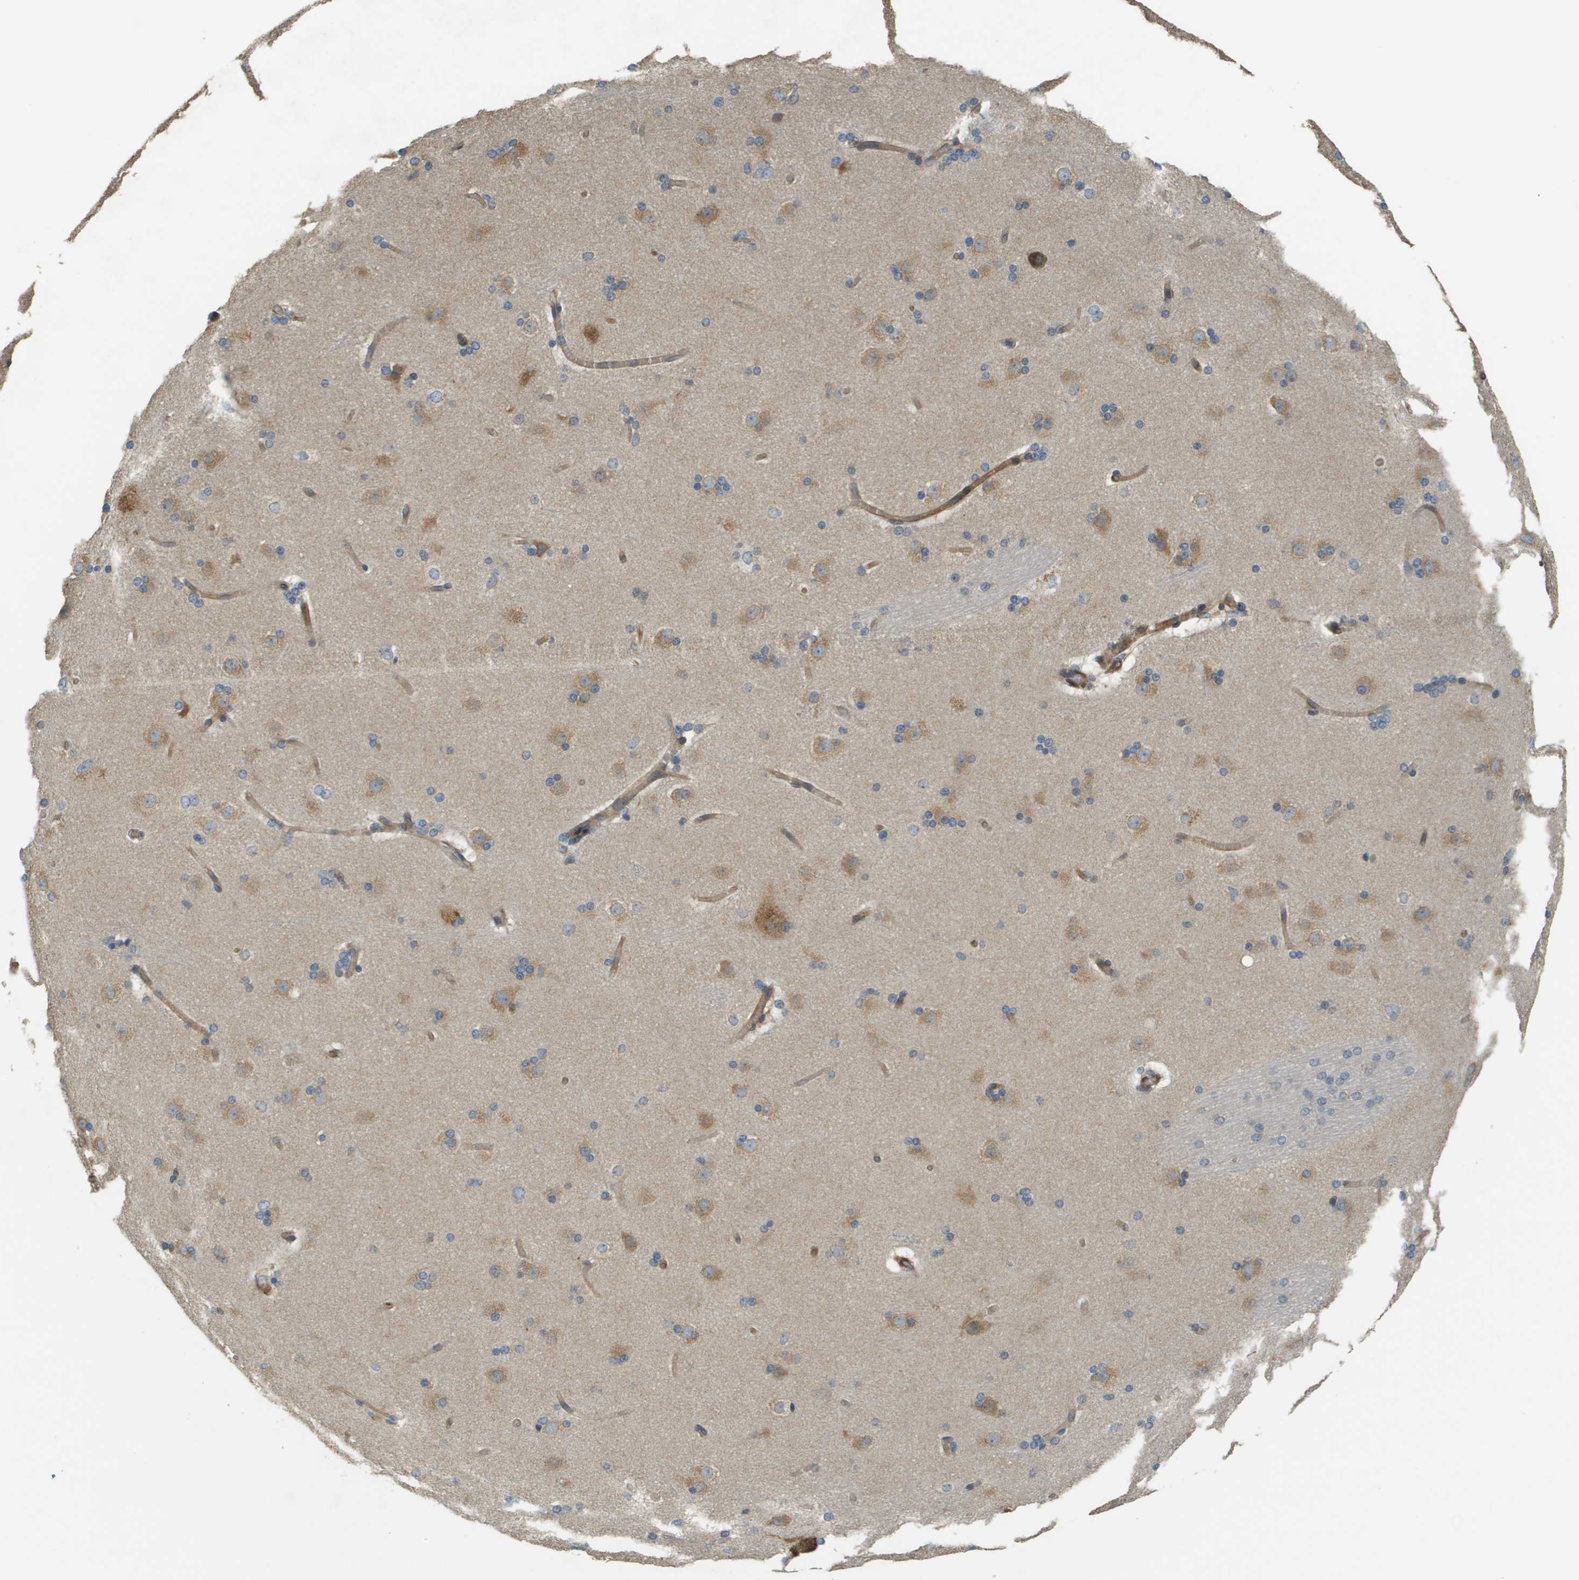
{"staining": {"intensity": "moderate", "quantity": "<25%", "location": "cytoplasmic/membranous"}, "tissue": "caudate", "cell_type": "Glial cells", "image_type": "normal", "snomed": [{"axis": "morphology", "description": "Normal tissue, NOS"}, {"axis": "topography", "description": "Lateral ventricle wall"}], "caption": "IHC image of unremarkable human caudate stained for a protein (brown), which exhibits low levels of moderate cytoplasmic/membranous expression in about <25% of glial cells.", "gene": "DNAJB11", "patient": {"sex": "female", "age": 19}}